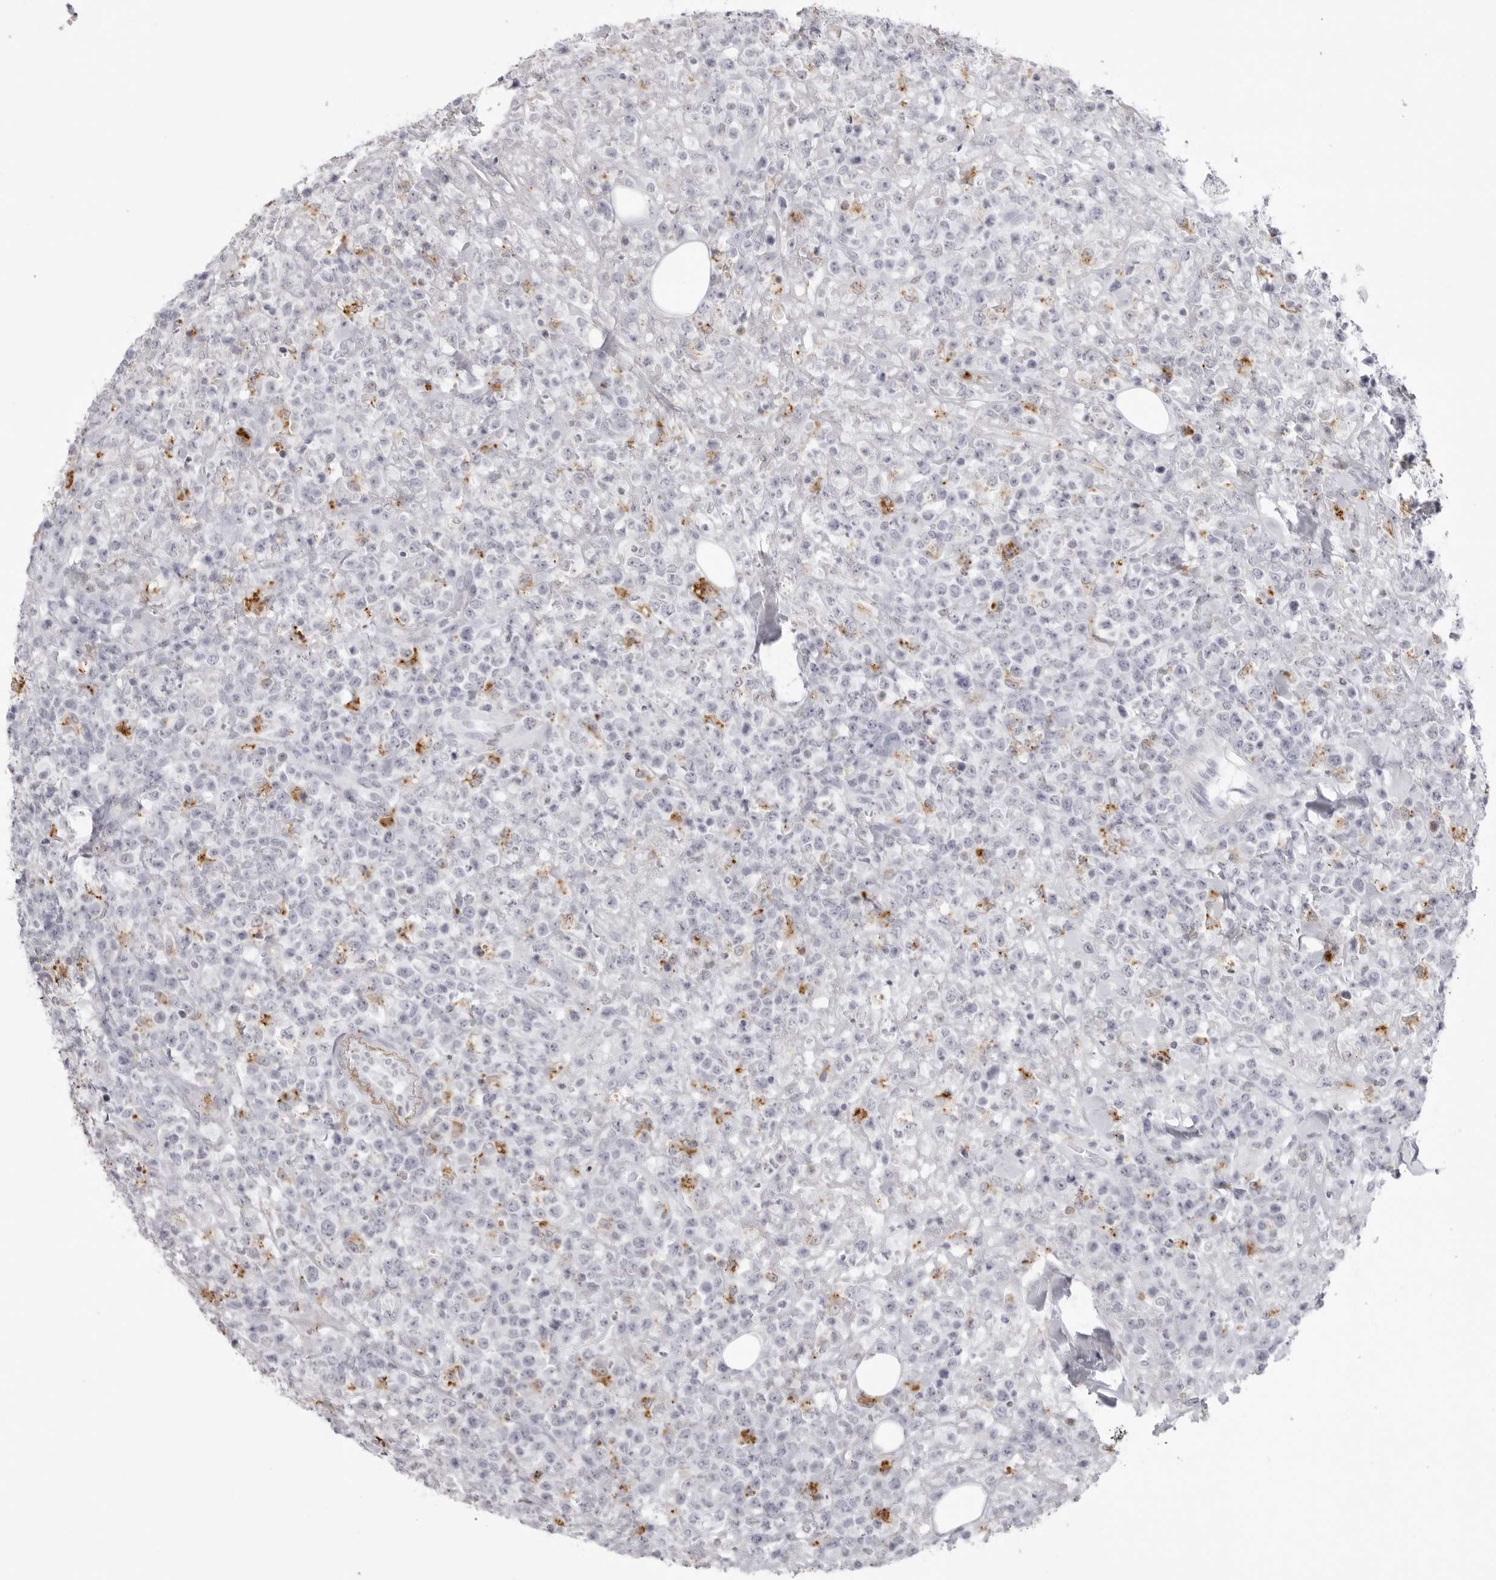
{"staining": {"intensity": "negative", "quantity": "none", "location": "none"}, "tissue": "lymphoma", "cell_type": "Tumor cells", "image_type": "cancer", "snomed": [{"axis": "morphology", "description": "Malignant lymphoma, non-Hodgkin's type, High grade"}, {"axis": "topography", "description": "Colon"}], "caption": "Human lymphoma stained for a protein using immunohistochemistry (IHC) reveals no staining in tumor cells.", "gene": "IL25", "patient": {"sex": "female", "age": 53}}